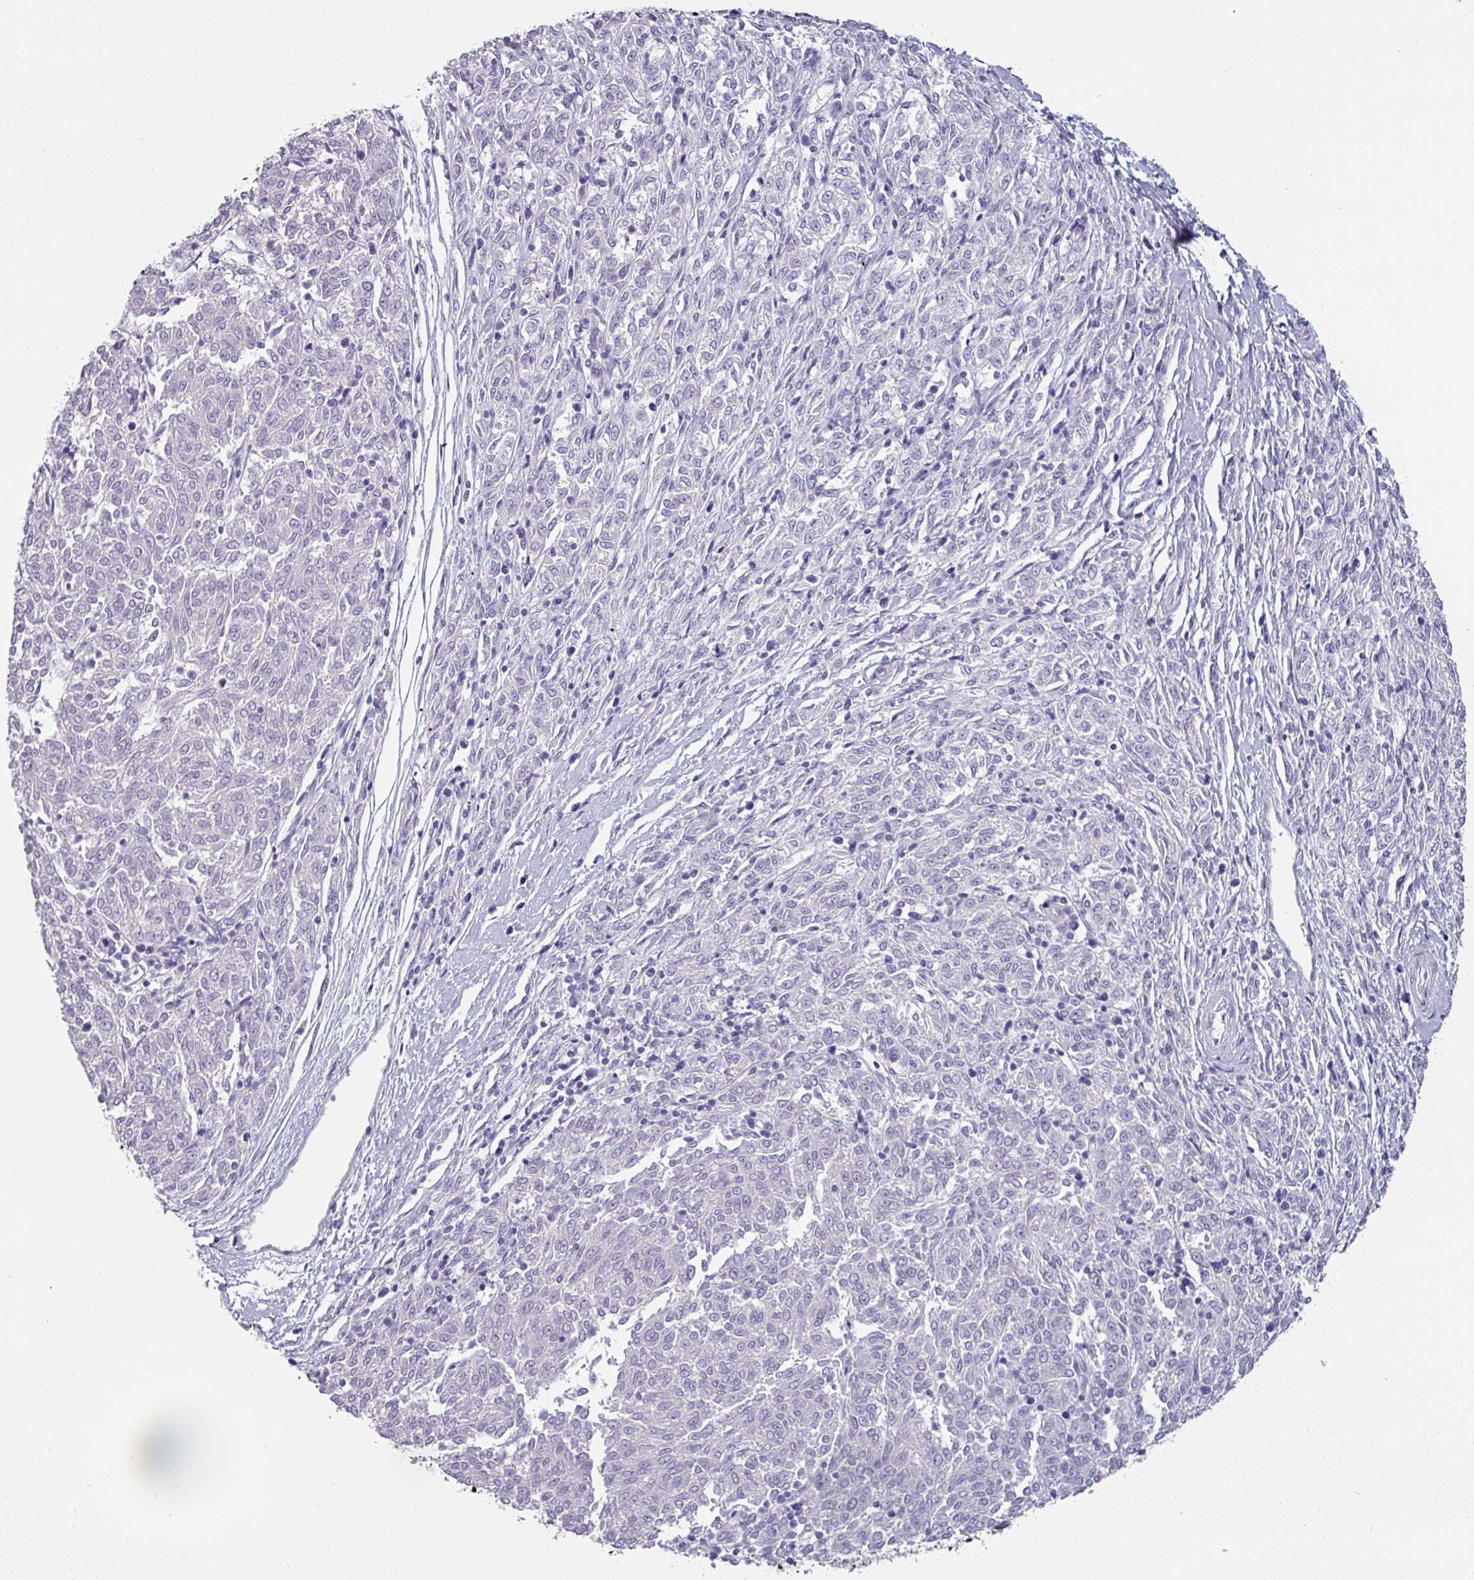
{"staining": {"intensity": "negative", "quantity": "none", "location": "none"}, "tissue": "melanoma", "cell_type": "Tumor cells", "image_type": "cancer", "snomed": [{"axis": "morphology", "description": "Malignant melanoma, NOS"}, {"axis": "topography", "description": "Skin"}], "caption": "The image exhibits no significant positivity in tumor cells of melanoma. (Brightfield microscopy of DAB immunohistochemistry at high magnification).", "gene": "SLC17A7", "patient": {"sex": "female", "age": 72}}